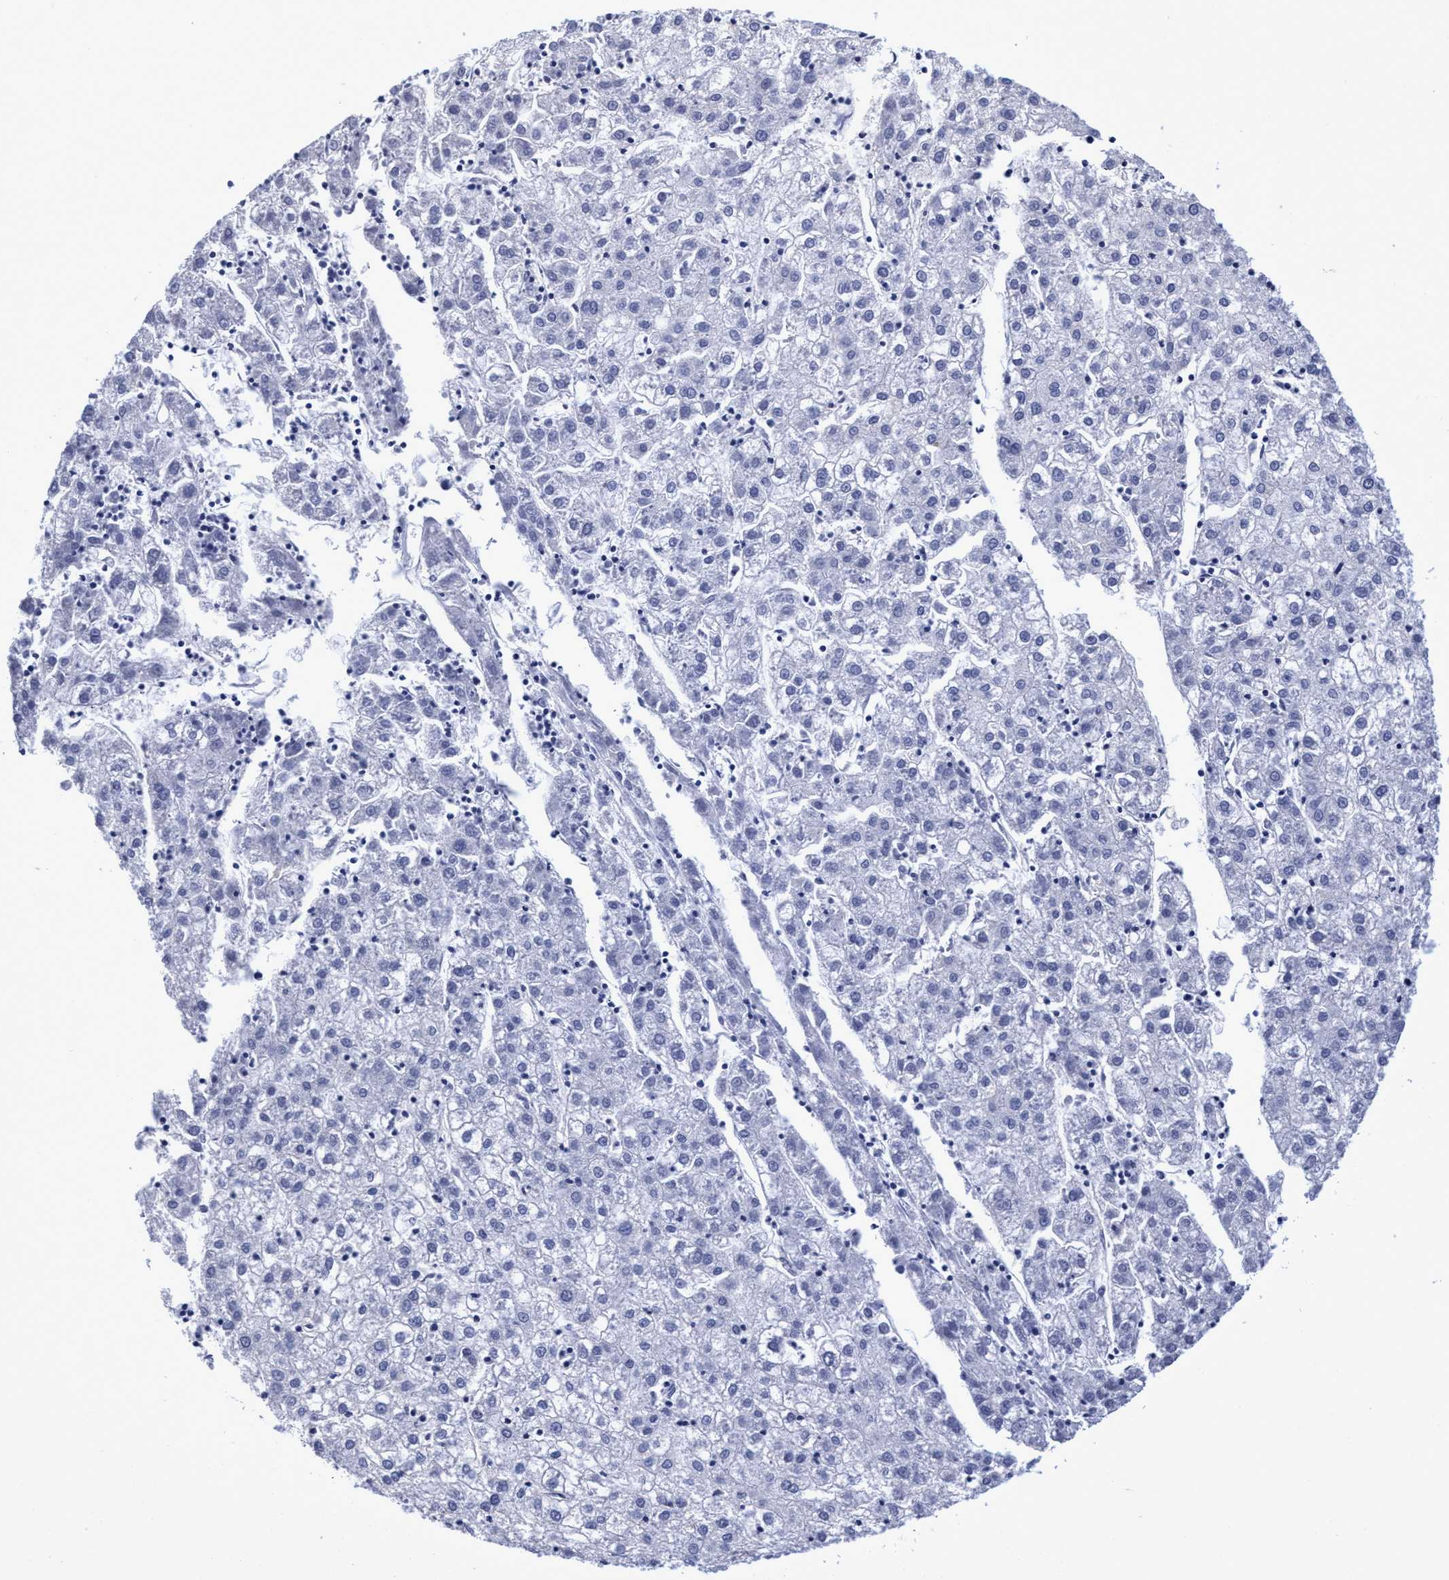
{"staining": {"intensity": "negative", "quantity": "none", "location": "none"}, "tissue": "liver cancer", "cell_type": "Tumor cells", "image_type": "cancer", "snomed": [{"axis": "morphology", "description": "Carcinoma, Hepatocellular, NOS"}, {"axis": "topography", "description": "Liver"}], "caption": "An IHC image of liver cancer (hepatocellular carcinoma) is shown. There is no staining in tumor cells of liver cancer (hepatocellular carcinoma). The staining is performed using DAB brown chromogen with nuclei counter-stained in using hematoxylin.", "gene": "PLPPR1", "patient": {"sex": "male", "age": 72}}